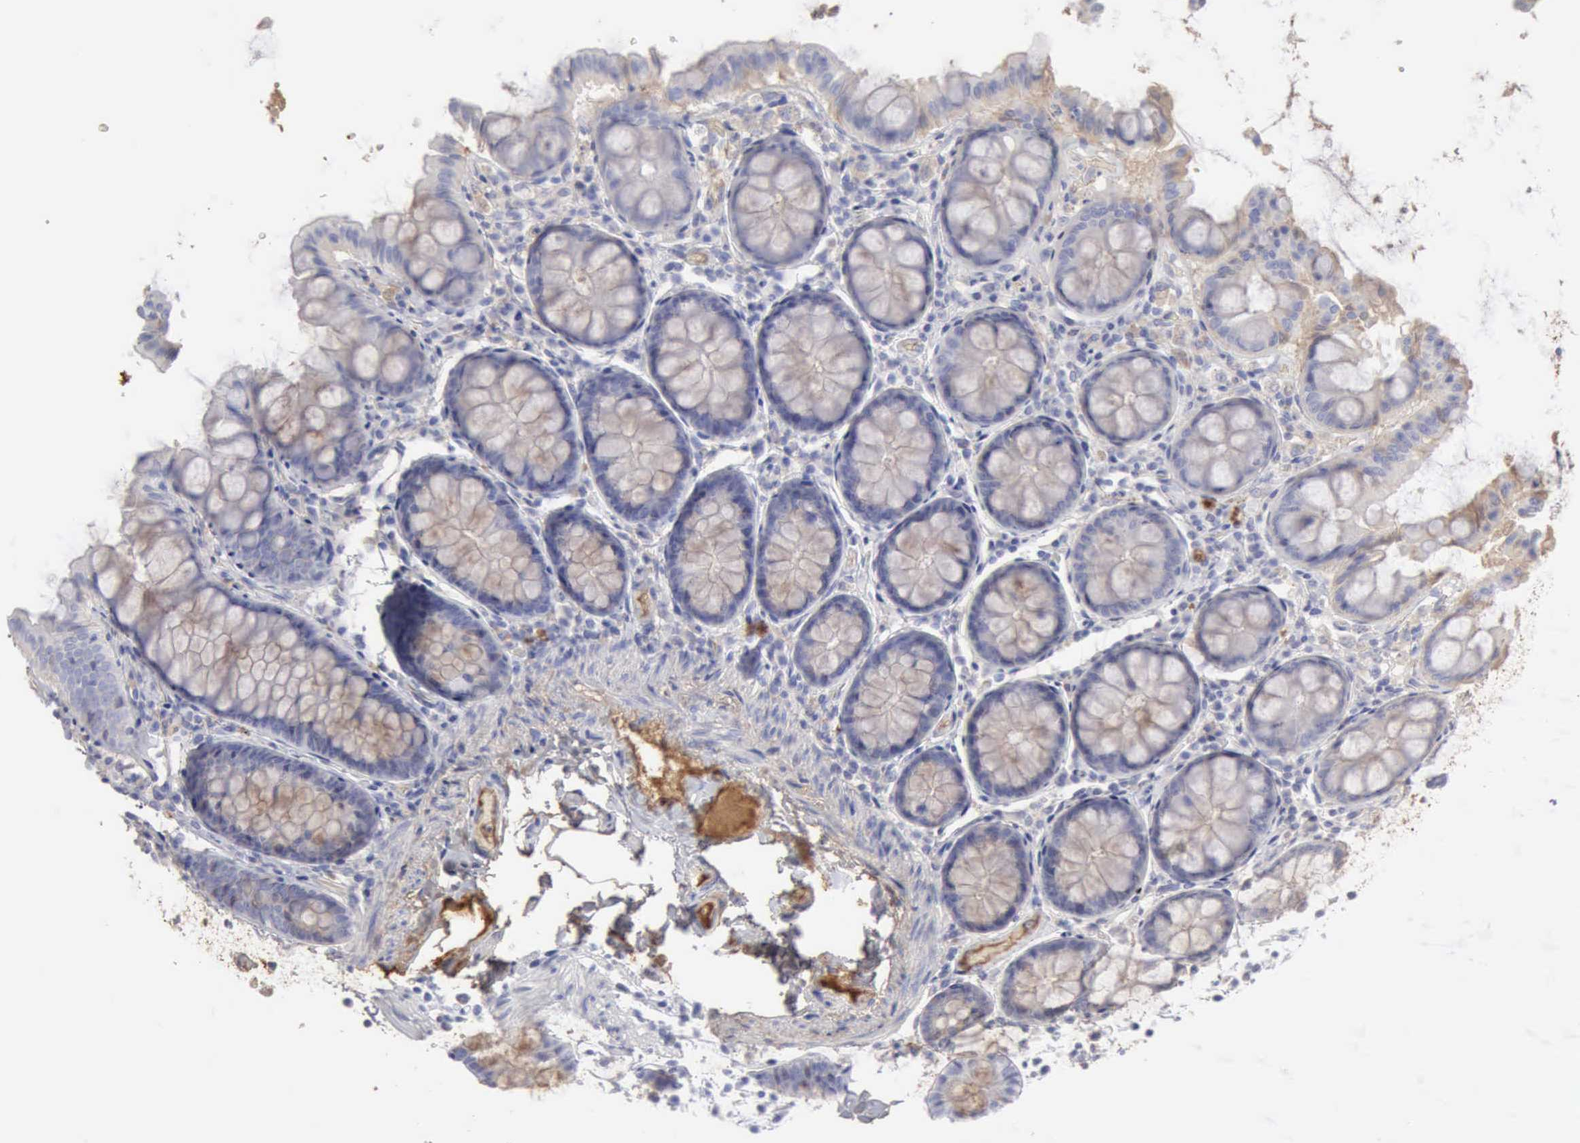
{"staining": {"intensity": "negative", "quantity": "none", "location": "none"}, "tissue": "colon", "cell_type": "Endothelial cells", "image_type": "normal", "snomed": [{"axis": "morphology", "description": "Normal tissue, NOS"}, {"axis": "topography", "description": "Colon"}], "caption": "Photomicrograph shows no protein positivity in endothelial cells of normal colon. The staining was performed using DAB to visualize the protein expression in brown, while the nuclei were stained in blue with hematoxylin (Magnification: 20x).", "gene": "SERPINA1", "patient": {"sex": "female", "age": 61}}